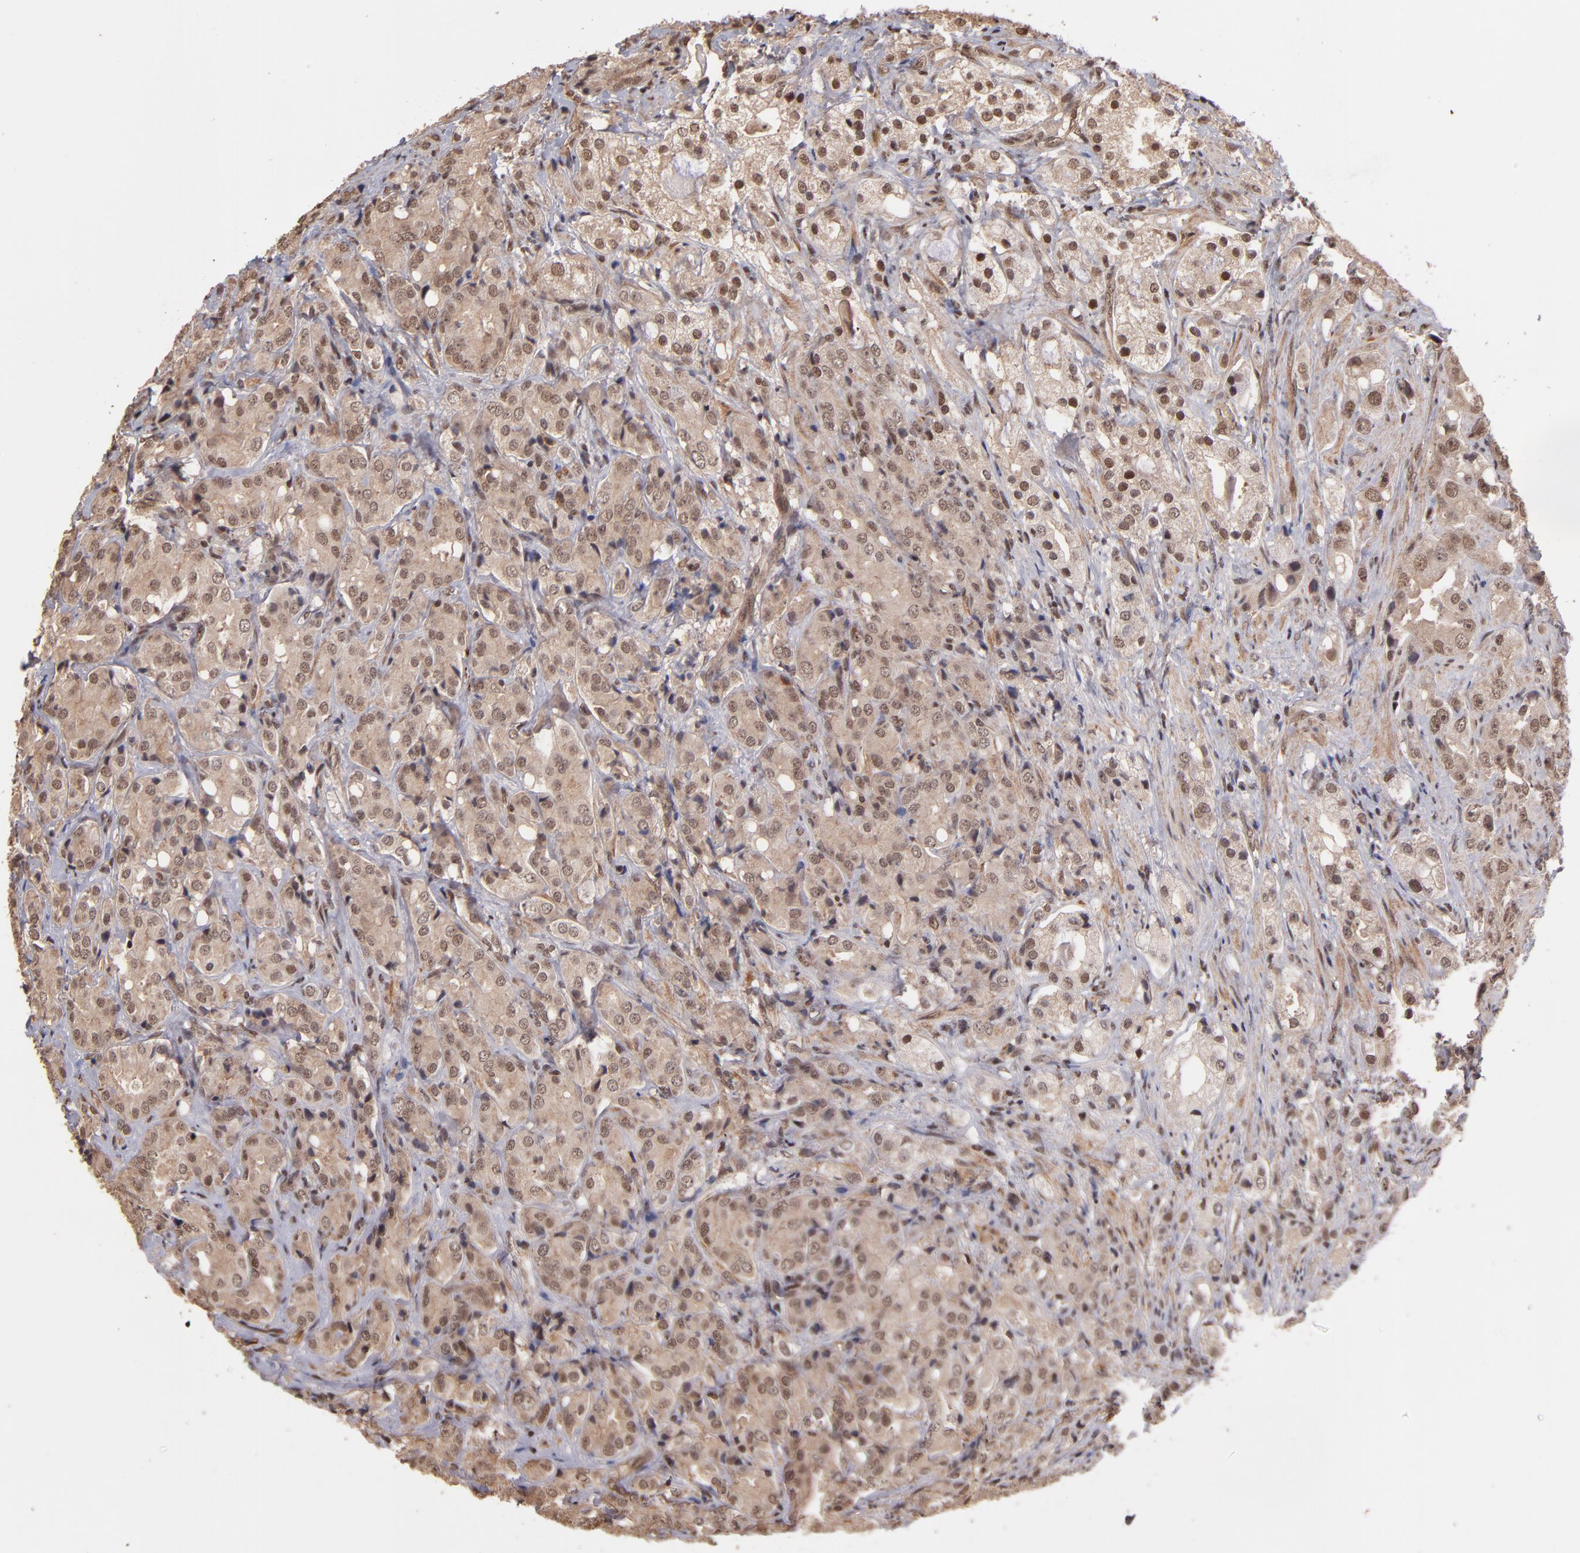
{"staining": {"intensity": "moderate", "quantity": "25%-75%", "location": "cytoplasmic/membranous,nuclear"}, "tissue": "prostate cancer", "cell_type": "Tumor cells", "image_type": "cancer", "snomed": [{"axis": "morphology", "description": "Adenocarcinoma, High grade"}, {"axis": "topography", "description": "Prostate"}], "caption": "Immunohistochemistry (IHC) histopathology image of prostate cancer (adenocarcinoma (high-grade)) stained for a protein (brown), which exhibits medium levels of moderate cytoplasmic/membranous and nuclear expression in approximately 25%-75% of tumor cells.", "gene": "TERF2", "patient": {"sex": "male", "age": 68}}